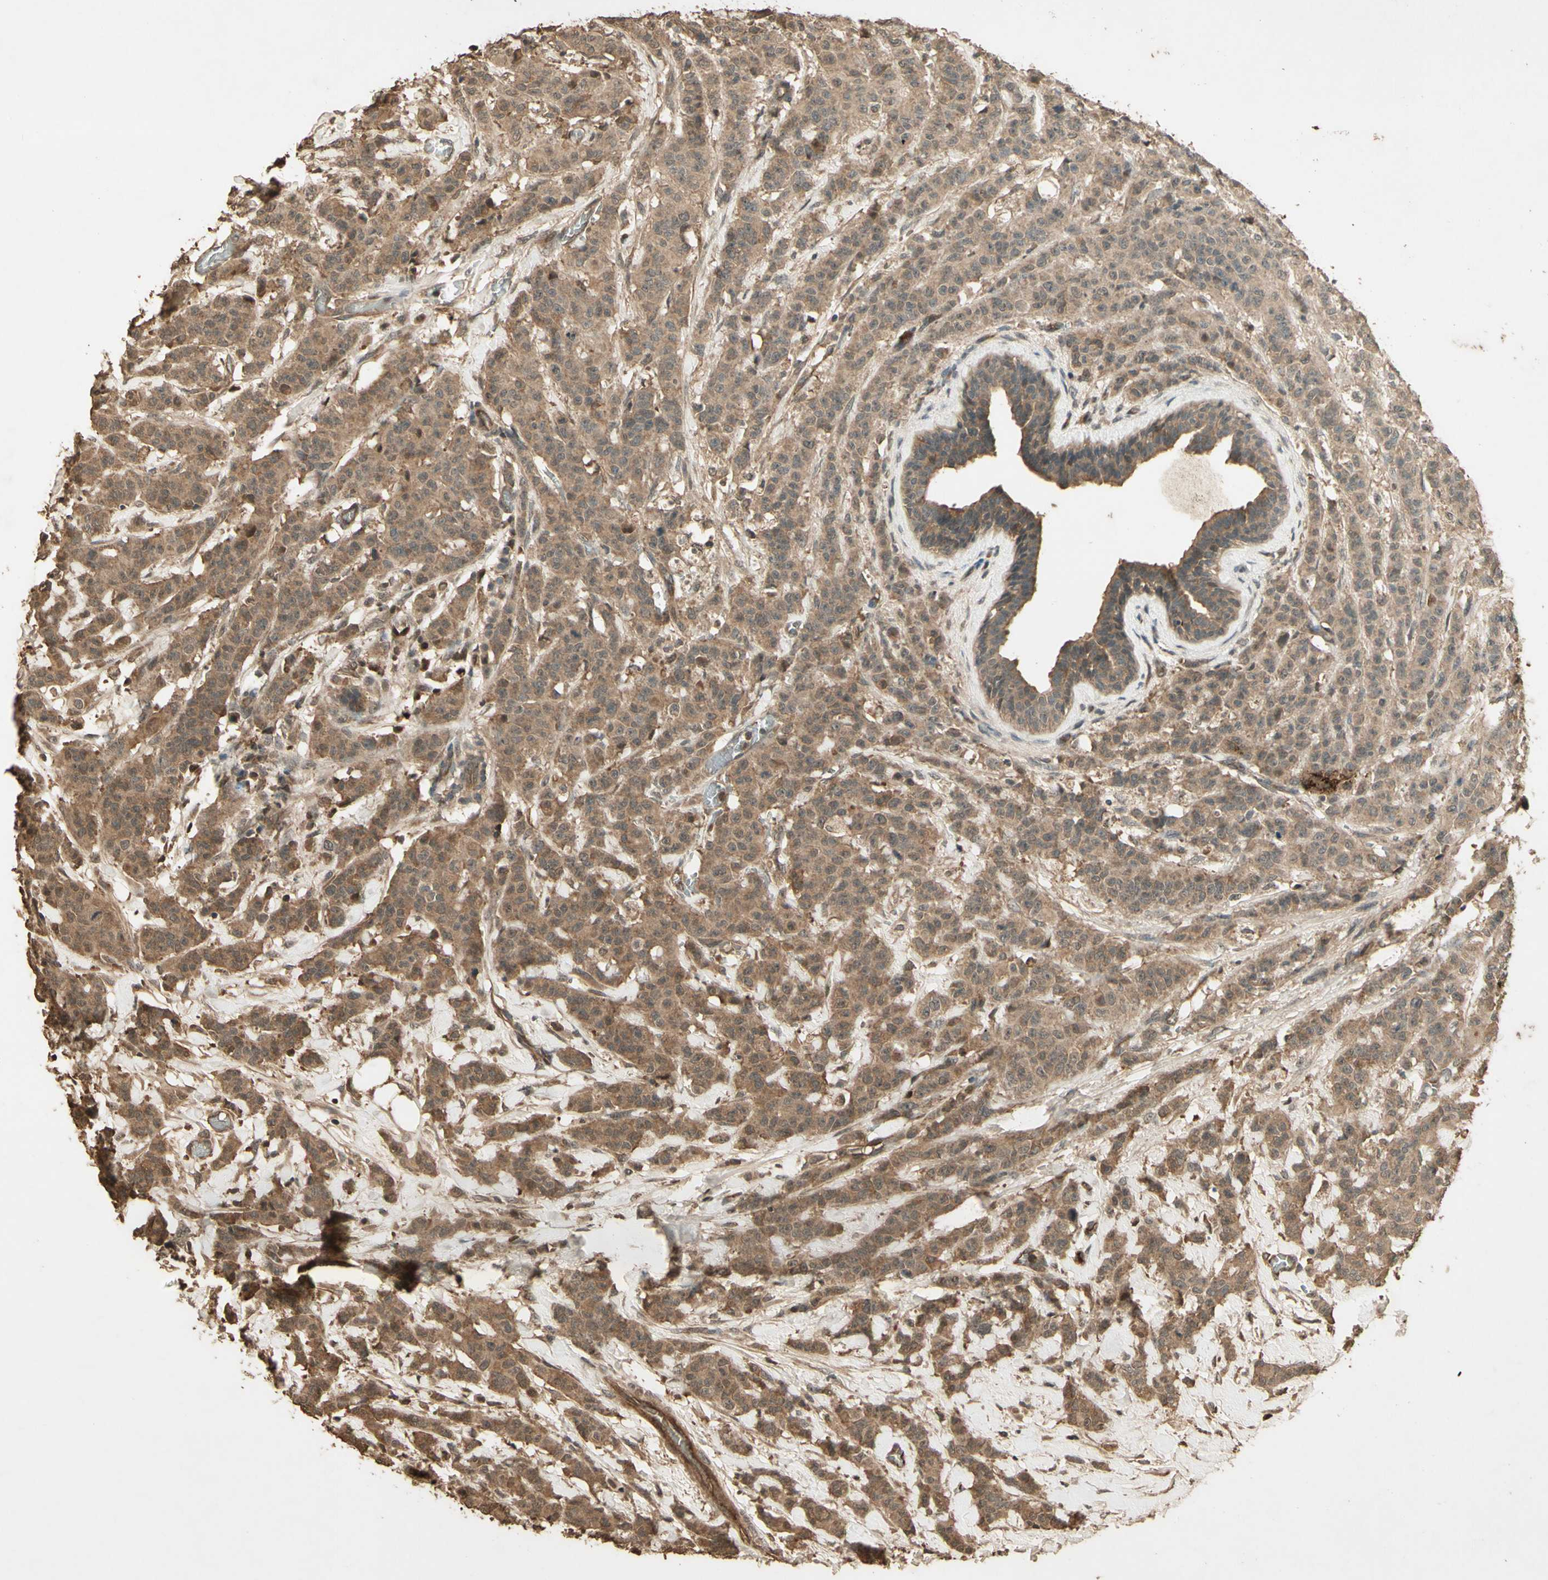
{"staining": {"intensity": "moderate", "quantity": ">75%", "location": "cytoplasmic/membranous"}, "tissue": "breast cancer", "cell_type": "Tumor cells", "image_type": "cancer", "snomed": [{"axis": "morphology", "description": "Normal tissue, NOS"}, {"axis": "morphology", "description": "Duct carcinoma"}, {"axis": "topography", "description": "Breast"}], "caption": "Protein staining of breast cancer (invasive ductal carcinoma) tissue exhibits moderate cytoplasmic/membranous staining in about >75% of tumor cells. (DAB IHC with brightfield microscopy, high magnification).", "gene": "SMAD9", "patient": {"sex": "female", "age": 40}}